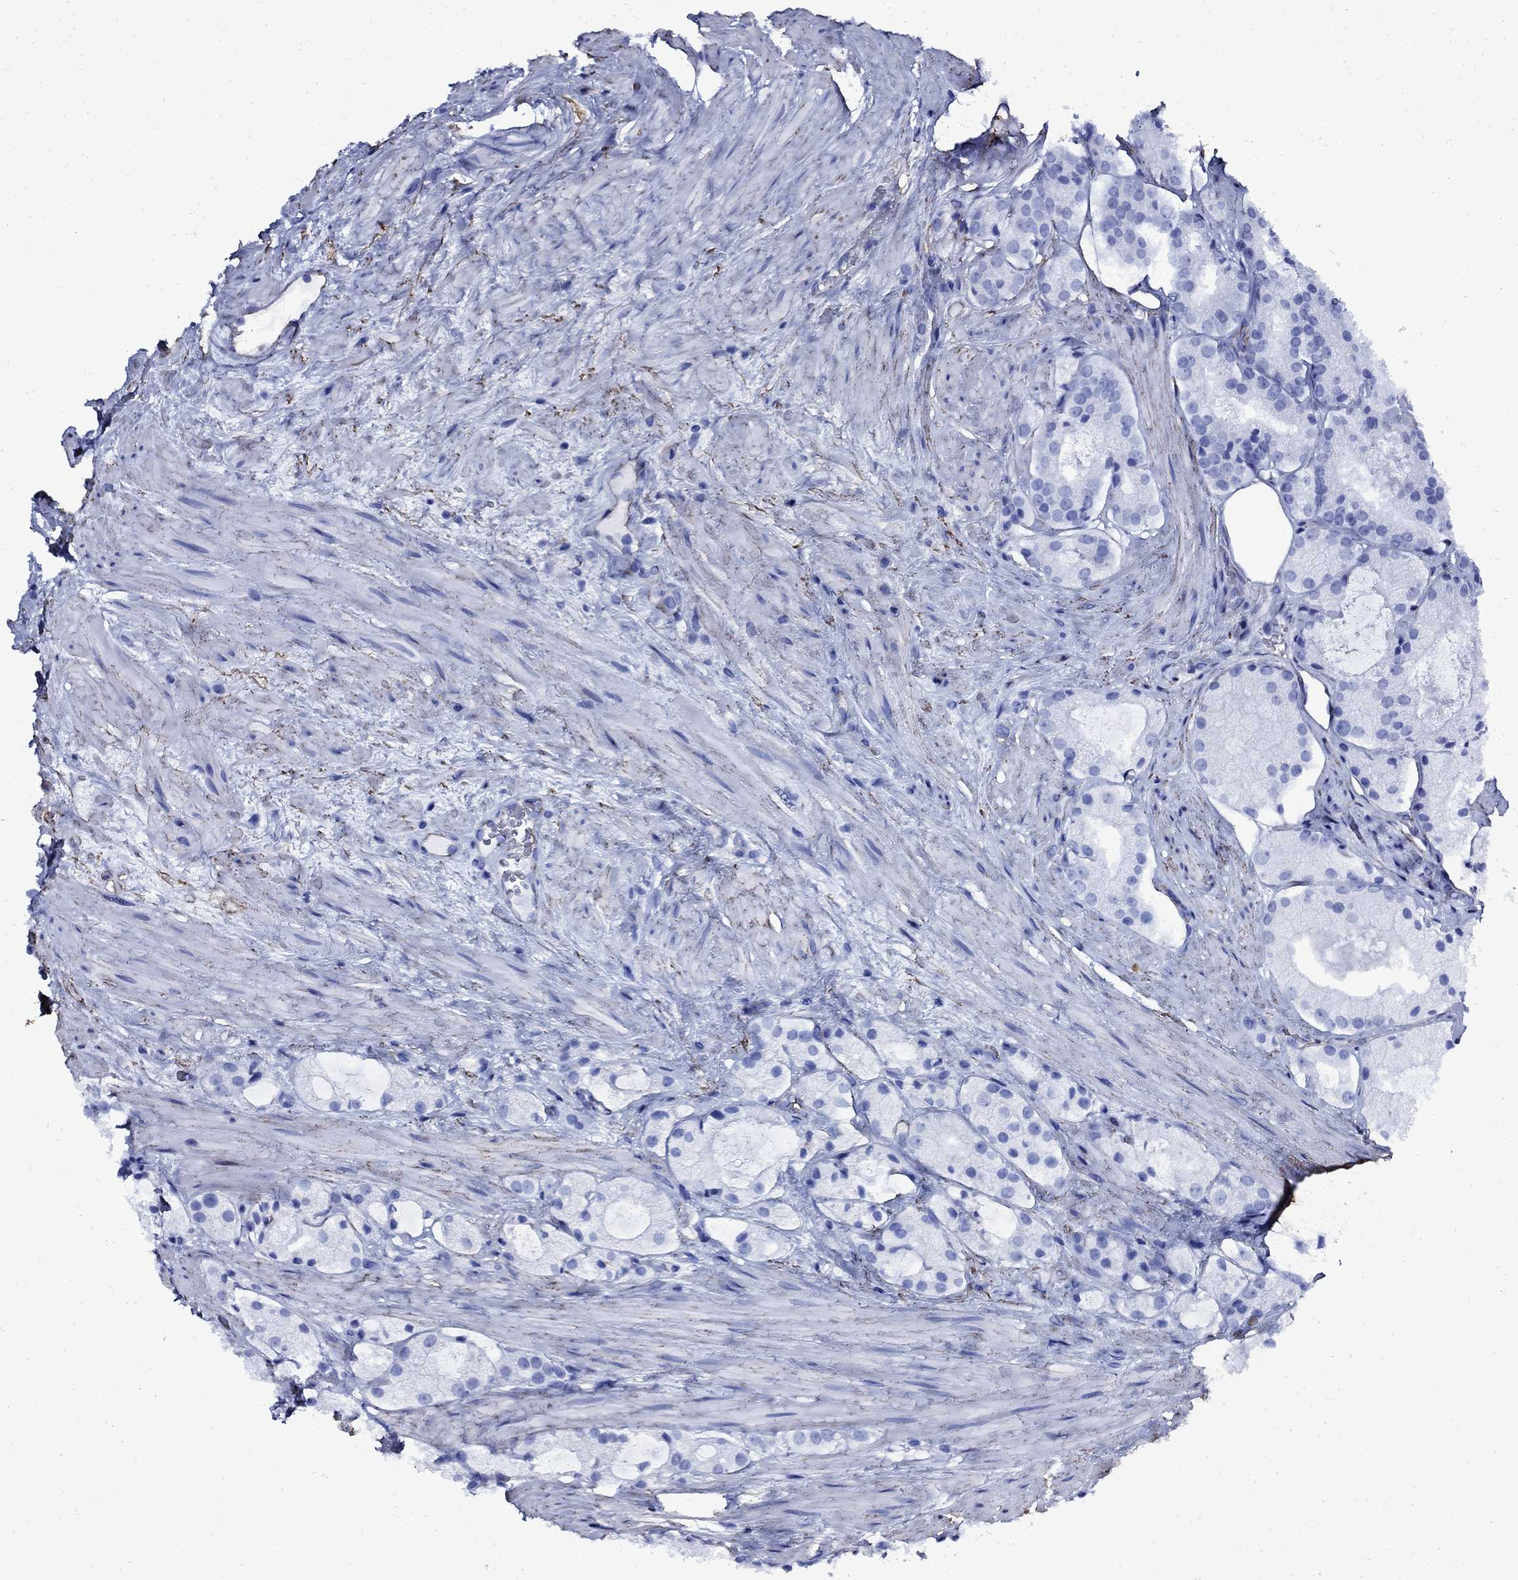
{"staining": {"intensity": "negative", "quantity": "none", "location": "none"}, "tissue": "prostate cancer", "cell_type": "Tumor cells", "image_type": "cancer", "snomed": [{"axis": "morphology", "description": "Adenocarcinoma, NOS"}, {"axis": "morphology", "description": "Adenocarcinoma, High grade"}, {"axis": "topography", "description": "Prostate"}], "caption": "There is no significant staining in tumor cells of prostate cancer.", "gene": "VTN", "patient": {"sex": "male", "age": 64}}